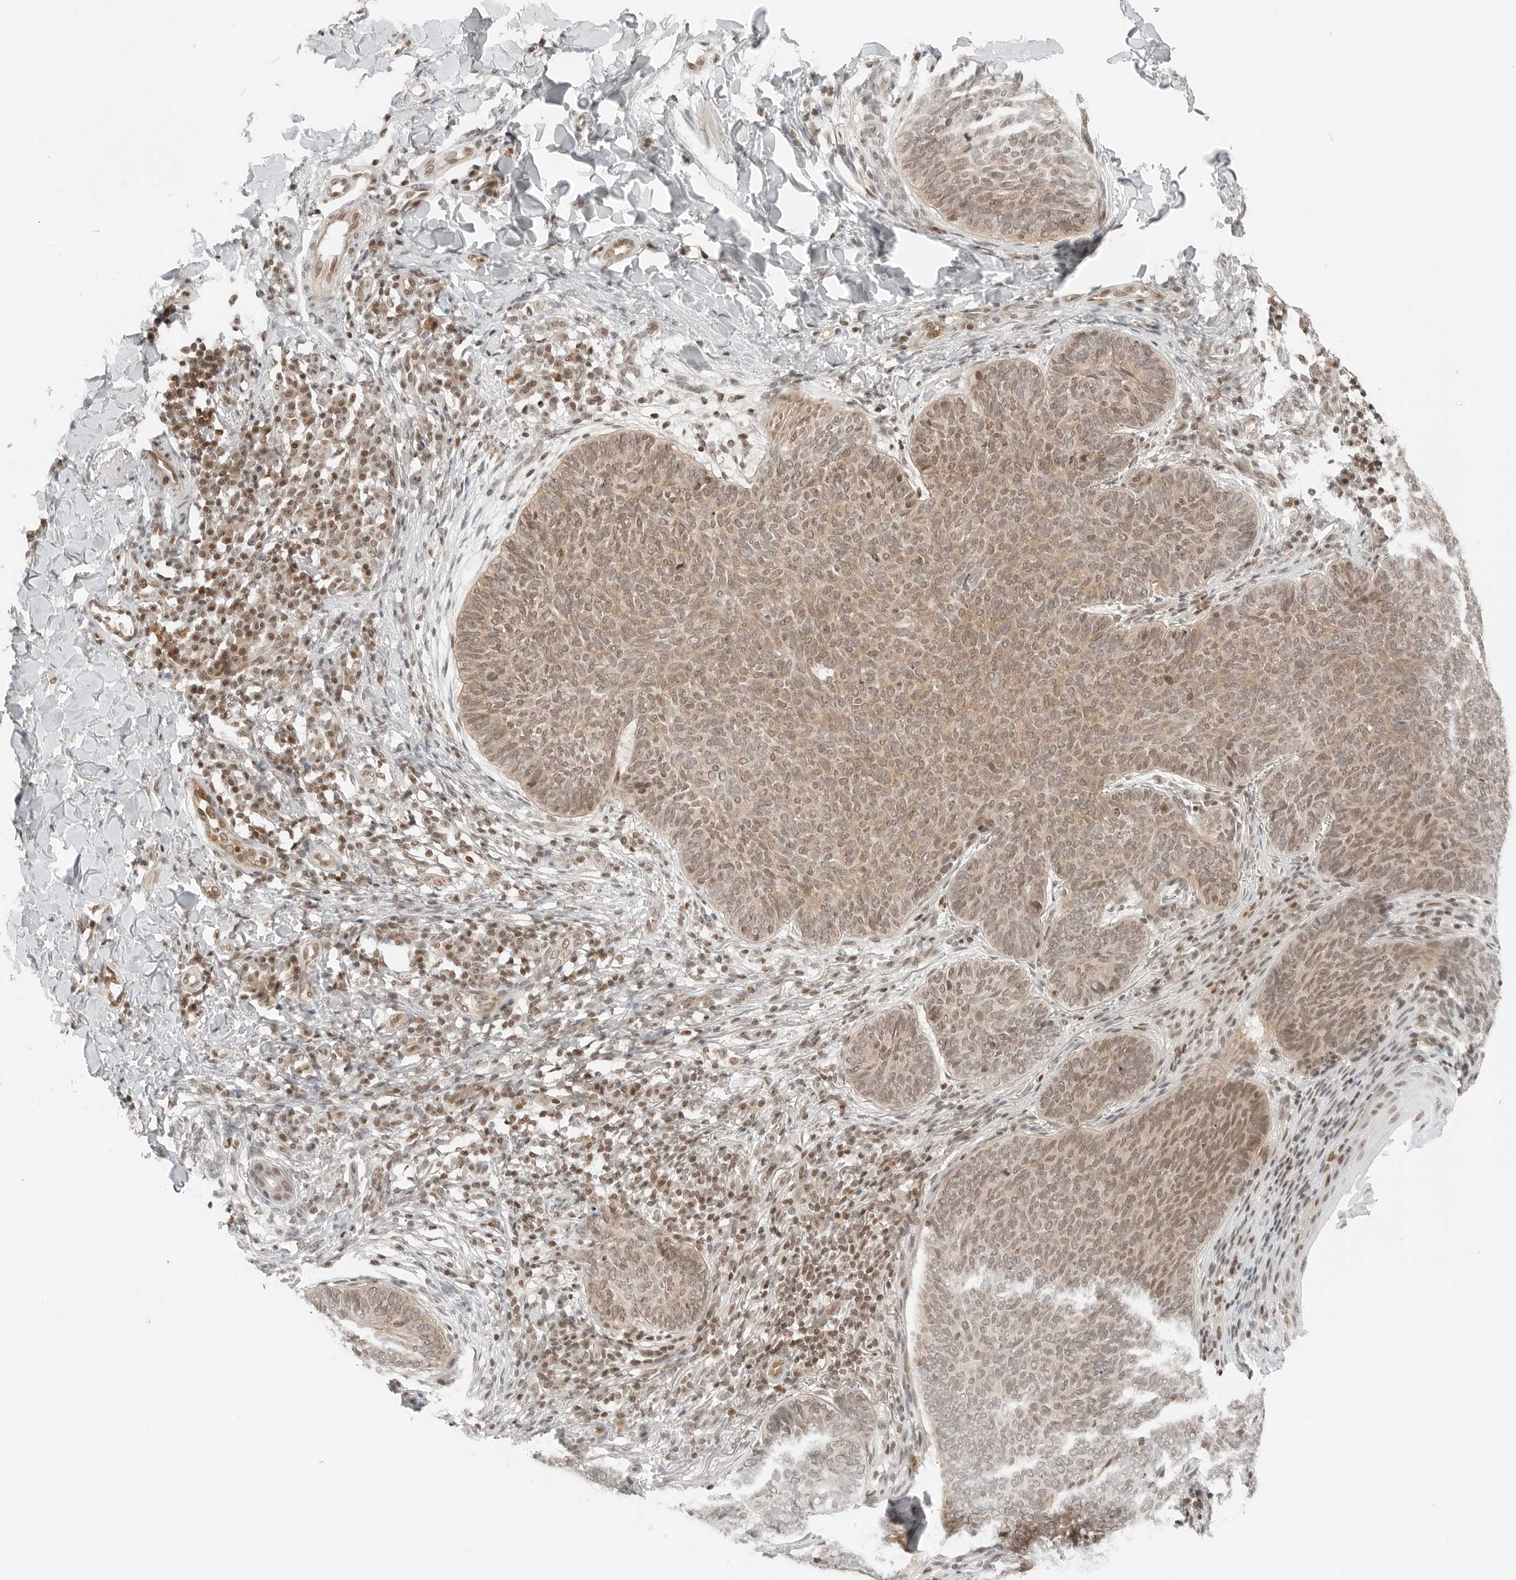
{"staining": {"intensity": "moderate", "quantity": ">75%", "location": "nuclear"}, "tissue": "skin cancer", "cell_type": "Tumor cells", "image_type": "cancer", "snomed": [{"axis": "morphology", "description": "Normal tissue, NOS"}, {"axis": "morphology", "description": "Basal cell carcinoma"}, {"axis": "topography", "description": "Skin"}], "caption": "Immunohistochemistry (IHC) of human skin basal cell carcinoma demonstrates medium levels of moderate nuclear positivity in approximately >75% of tumor cells.", "gene": "CRTC2", "patient": {"sex": "male", "age": 50}}